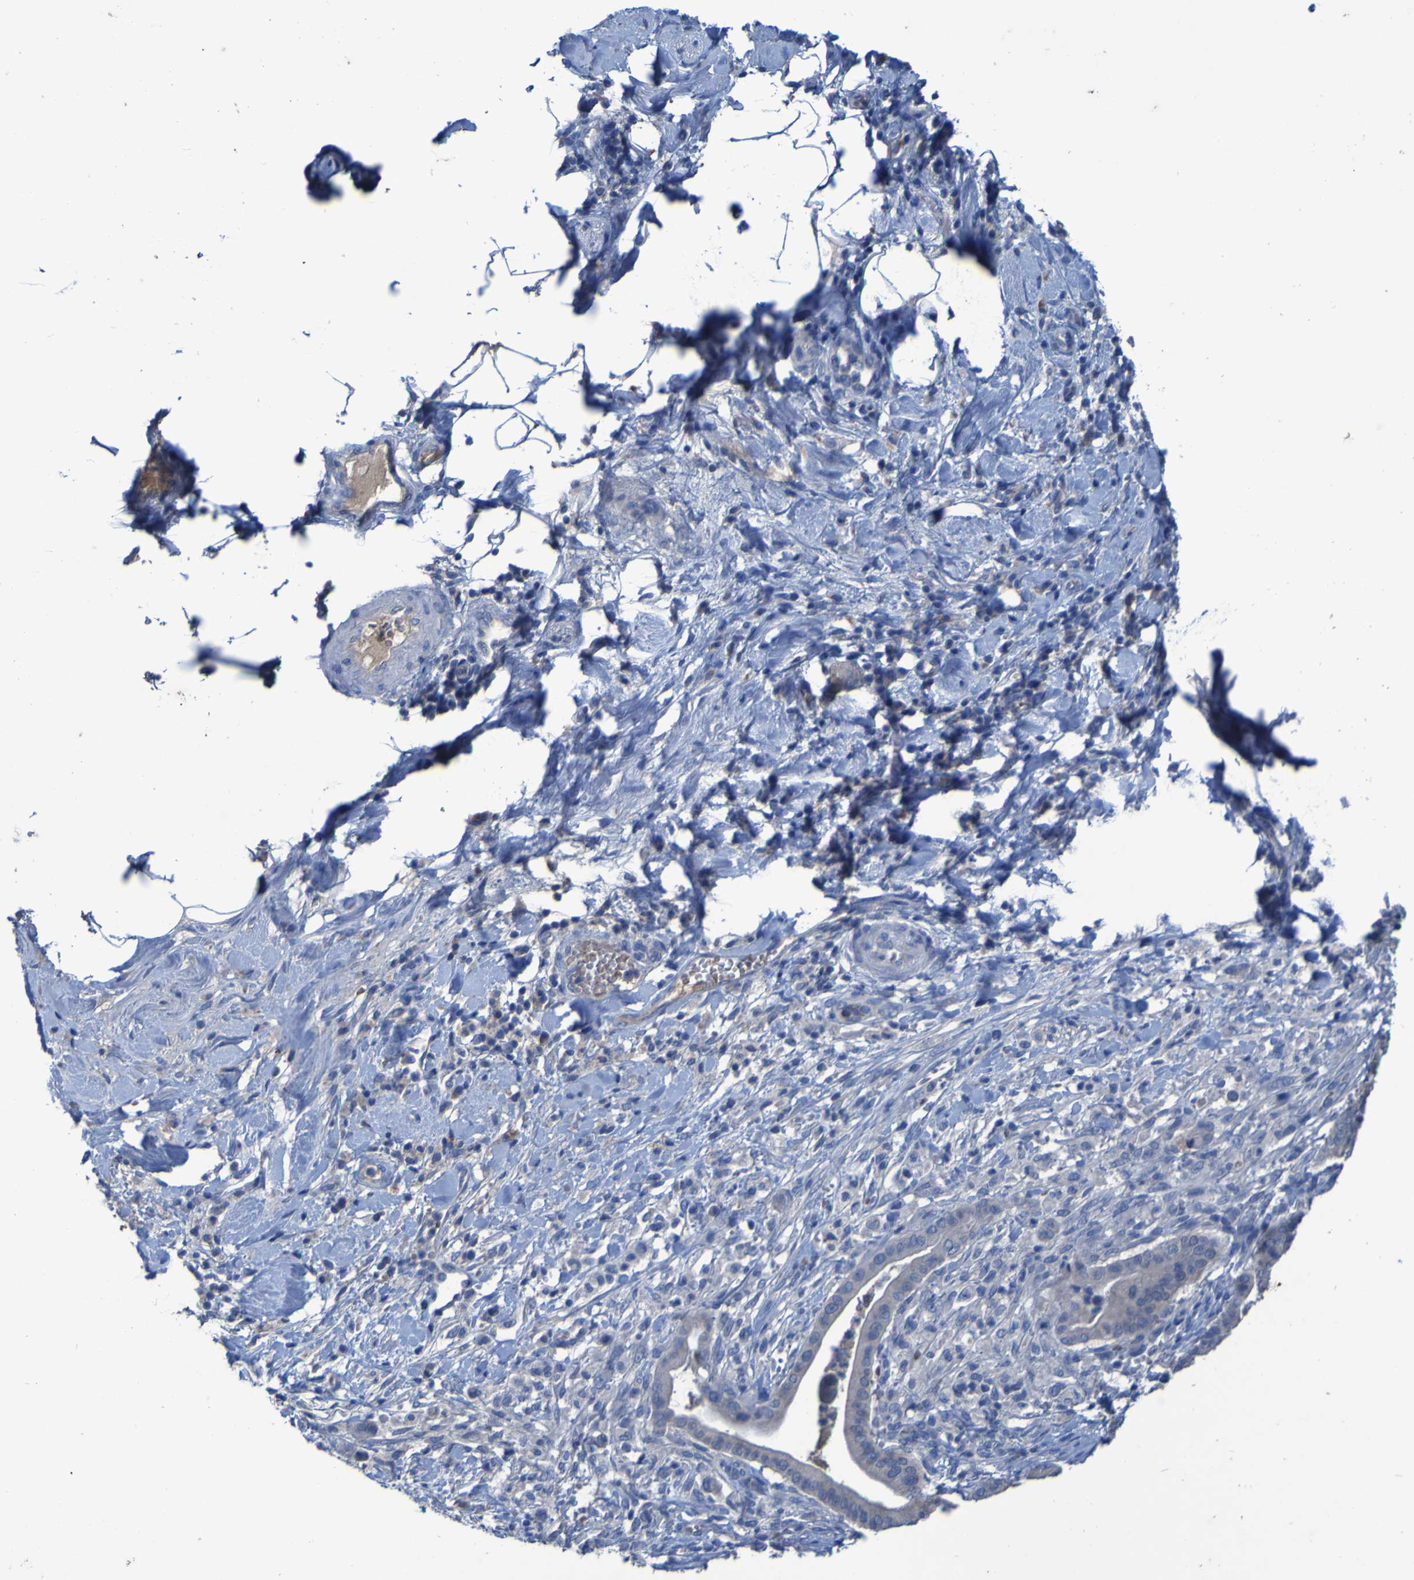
{"staining": {"intensity": "weak", "quantity": "<25%", "location": "cytoplasmic/membranous"}, "tissue": "pancreatic cancer", "cell_type": "Tumor cells", "image_type": "cancer", "snomed": [{"axis": "morphology", "description": "Adenocarcinoma, NOS"}, {"axis": "topography", "description": "Pancreas"}], "caption": "A high-resolution micrograph shows immunohistochemistry (IHC) staining of pancreatic cancer, which reveals no significant positivity in tumor cells.", "gene": "SGK2", "patient": {"sex": "male", "age": 63}}